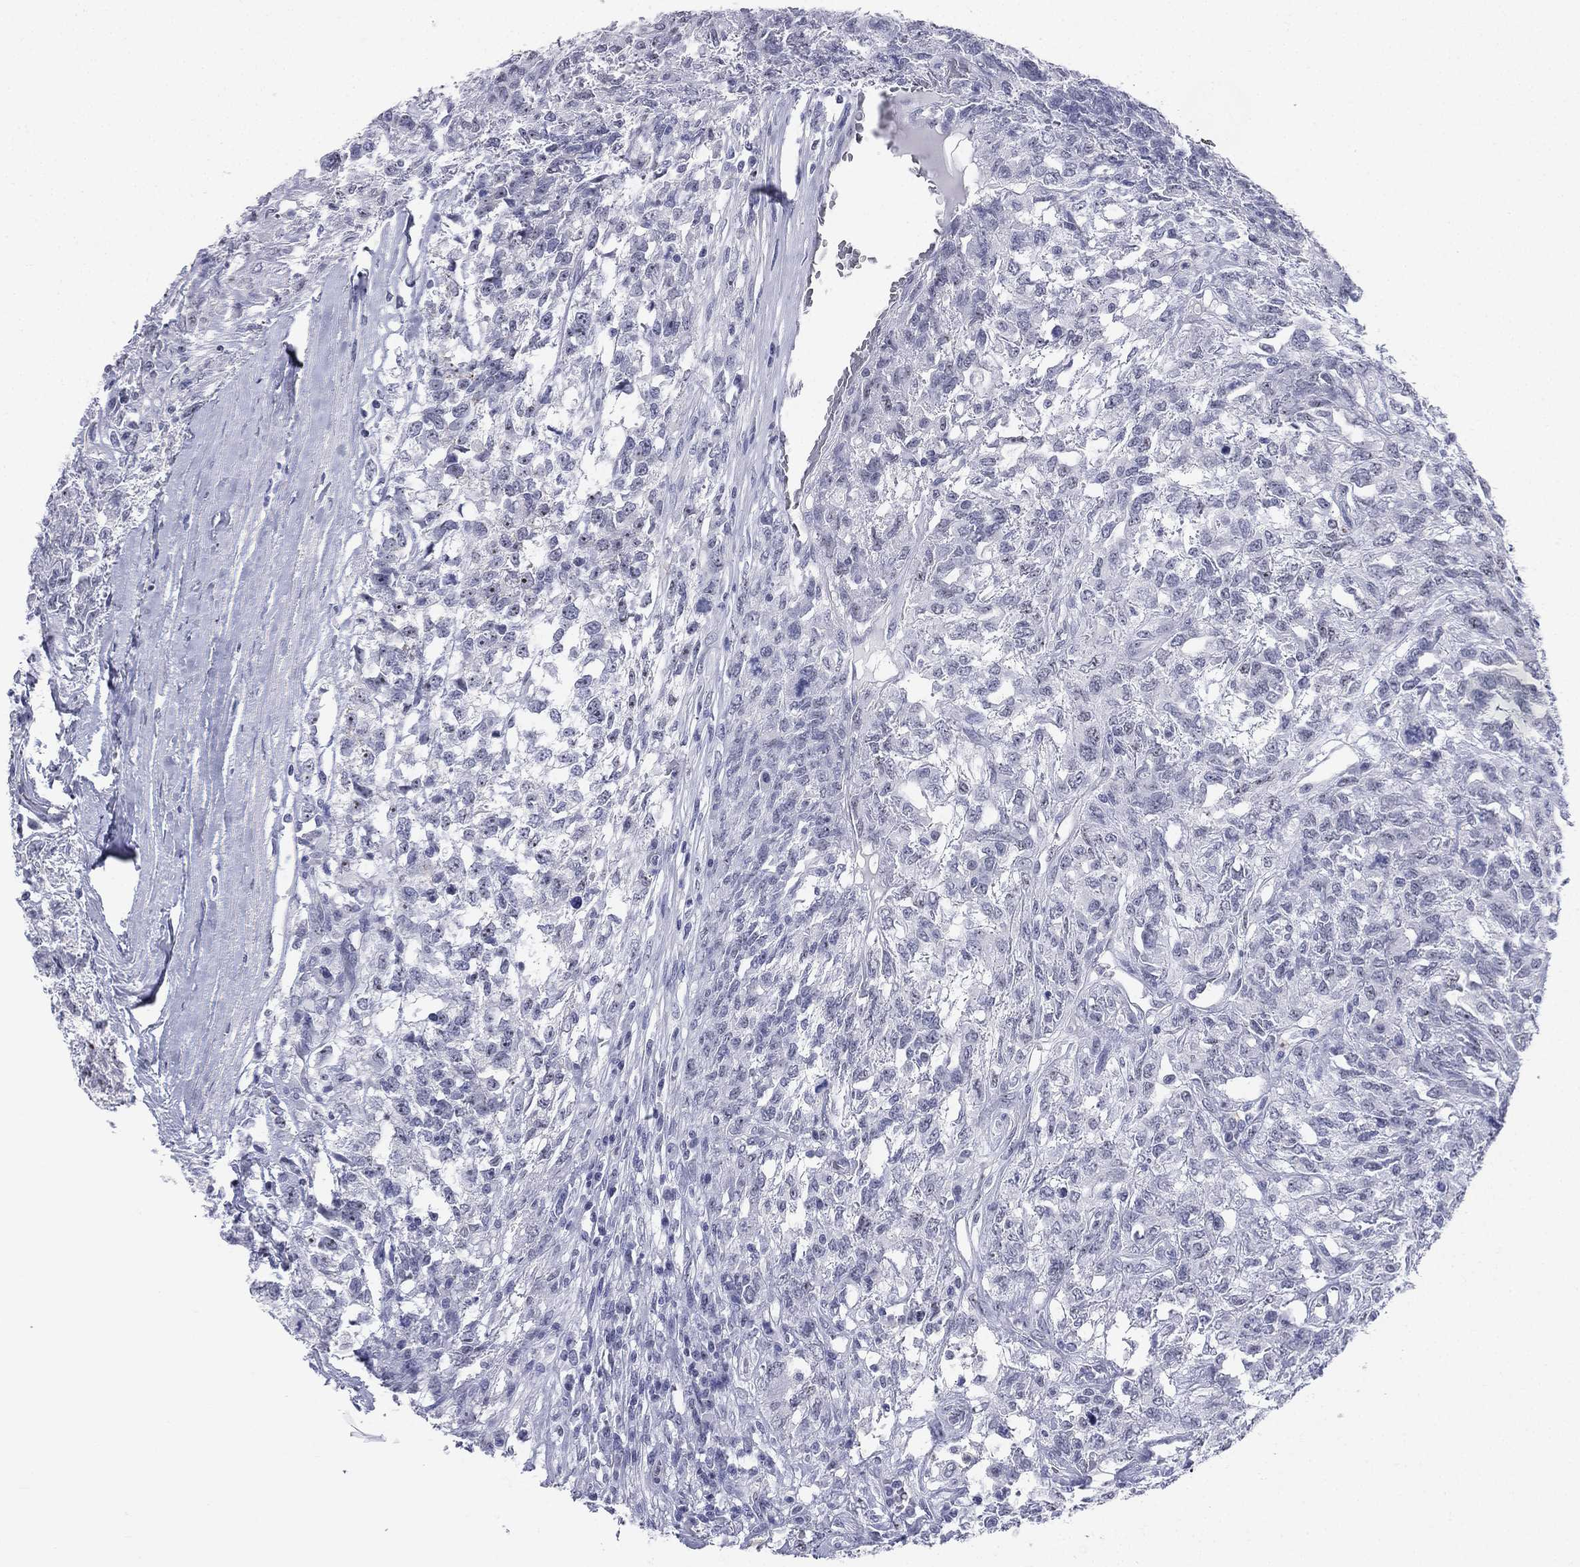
{"staining": {"intensity": "negative", "quantity": "none", "location": "none"}, "tissue": "testis cancer", "cell_type": "Tumor cells", "image_type": "cancer", "snomed": [{"axis": "morphology", "description": "Seminoma, NOS"}, {"axis": "topography", "description": "Testis"}], "caption": "Photomicrograph shows no protein expression in tumor cells of seminoma (testis) tissue.", "gene": "CD22", "patient": {"sex": "male", "age": 52}}